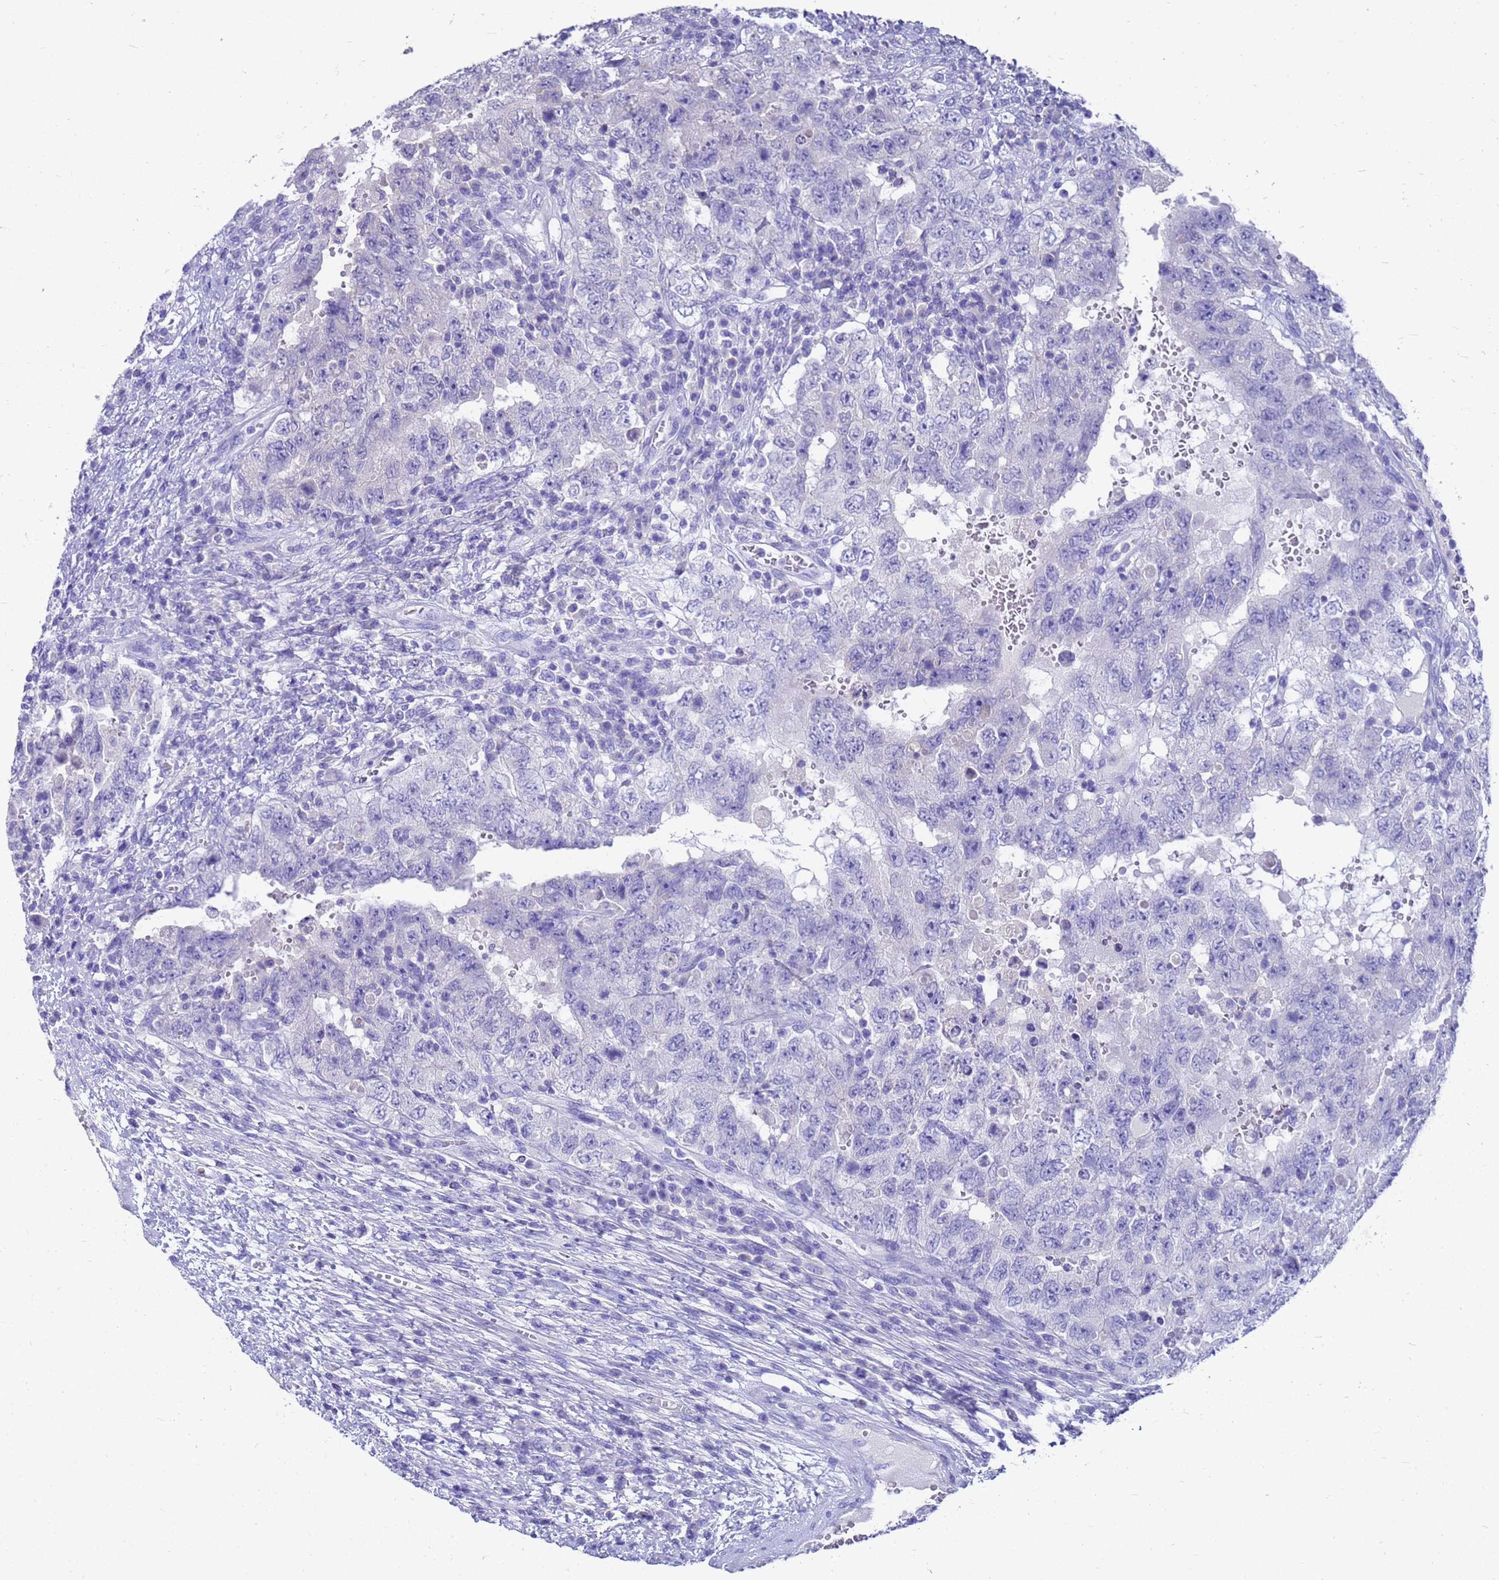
{"staining": {"intensity": "negative", "quantity": "none", "location": "none"}, "tissue": "testis cancer", "cell_type": "Tumor cells", "image_type": "cancer", "snomed": [{"axis": "morphology", "description": "Carcinoma, Embryonal, NOS"}, {"axis": "topography", "description": "Testis"}], "caption": "Tumor cells show no significant protein positivity in testis embryonal carcinoma. (DAB IHC with hematoxylin counter stain).", "gene": "MS4A13", "patient": {"sex": "male", "age": 26}}